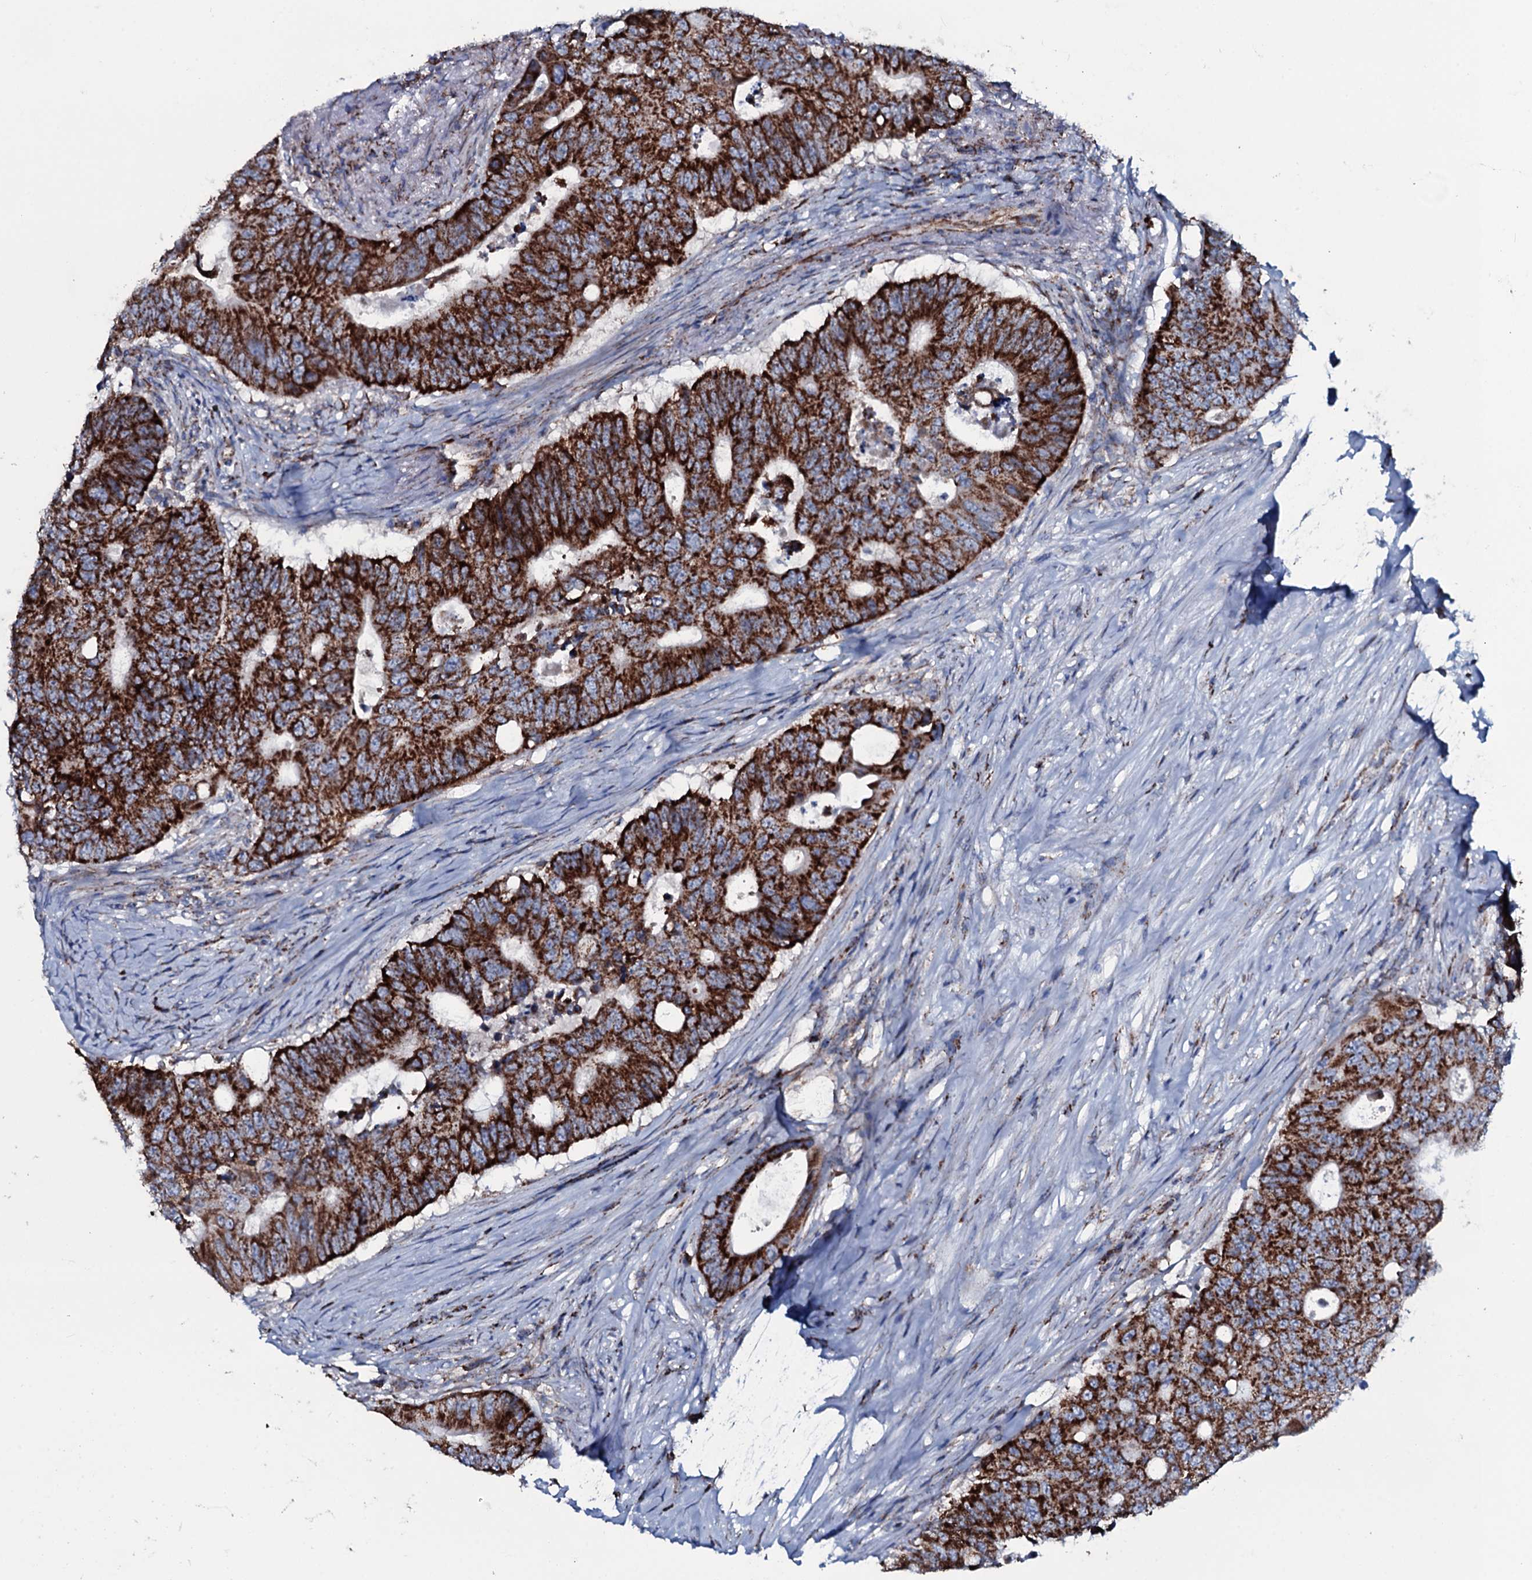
{"staining": {"intensity": "strong", "quantity": ">75%", "location": "cytoplasmic/membranous"}, "tissue": "colorectal cancer", "cell_type": "Tumor cells", "image_type": "cancer", "snomed": [{"axis": "morphology", "description": "Adenocarcinoma, NOS"}, {"axis": "topography", "description": "Colon"}], "caption": "The photomicrograph shows a brown stain indicating the presence of a protein in the cytoplasmic/membranous of tumor cells in colorectal adenocarcinoma.", "gene": "MRPS35", "patient": {"sex": "male", "age": 71}}